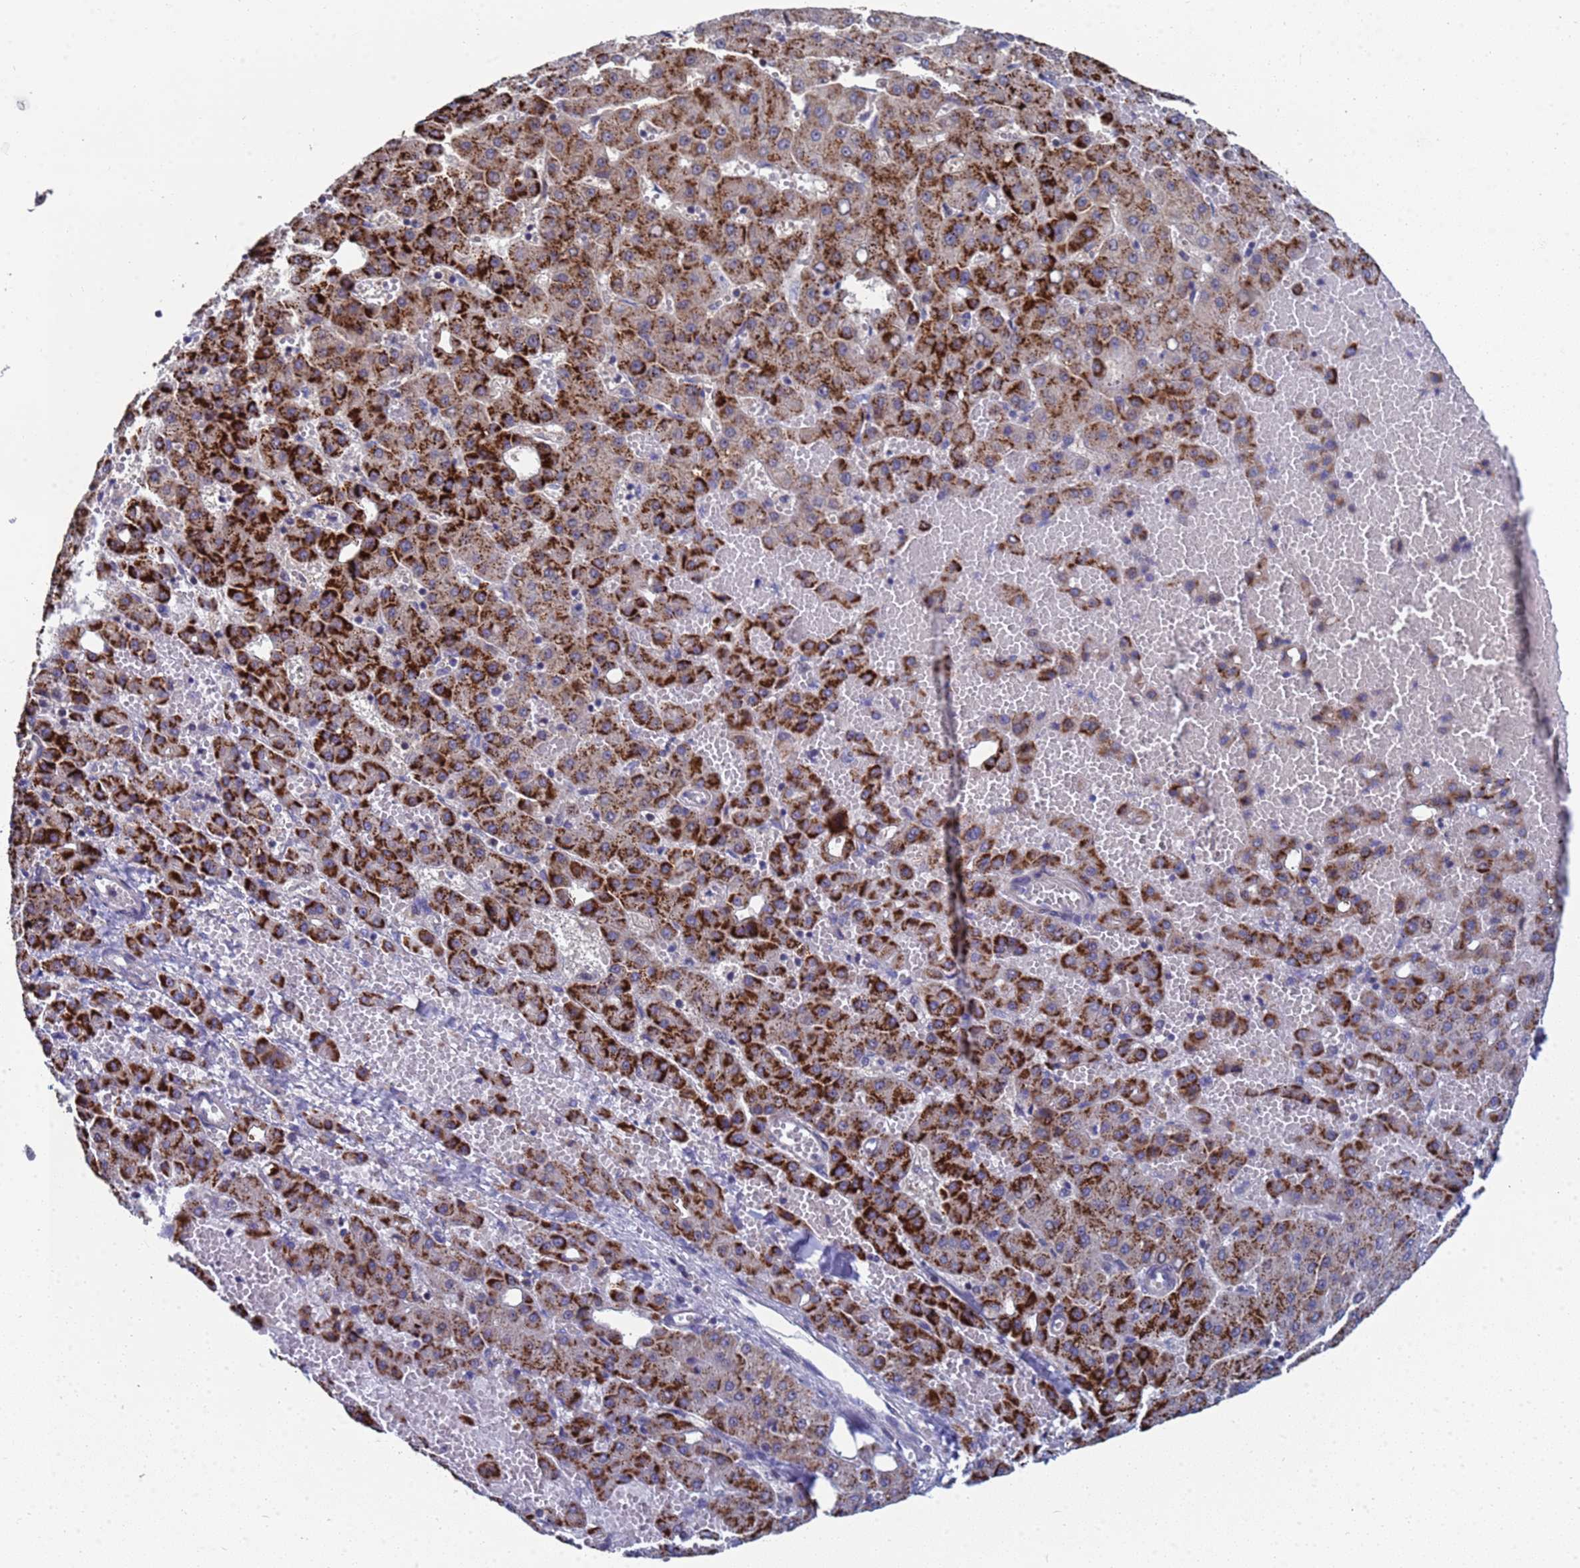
{"staining": {"intensity": "strong", "quantity": "25%-75%", "location": "cytoplasmic/membranous"}, "tissue": "liver cancer", "cell_type": "Tumor cells", "image_type": "cancer", "snomed": [{"axis": "morphology", "description": "Carcinoma, Hepatocellular, NOS"}, {"axis": "topography", "description": "Liver"}], "caption": "Liver hepatocellular carcinoma stained for a protein (brown) exhibits strong cytoplasmic/membranous positive expression in approximately 25%-75% of tumor cells.", "gene": "ENOSF1", "patient": {"sex": "male", "age": 47}}